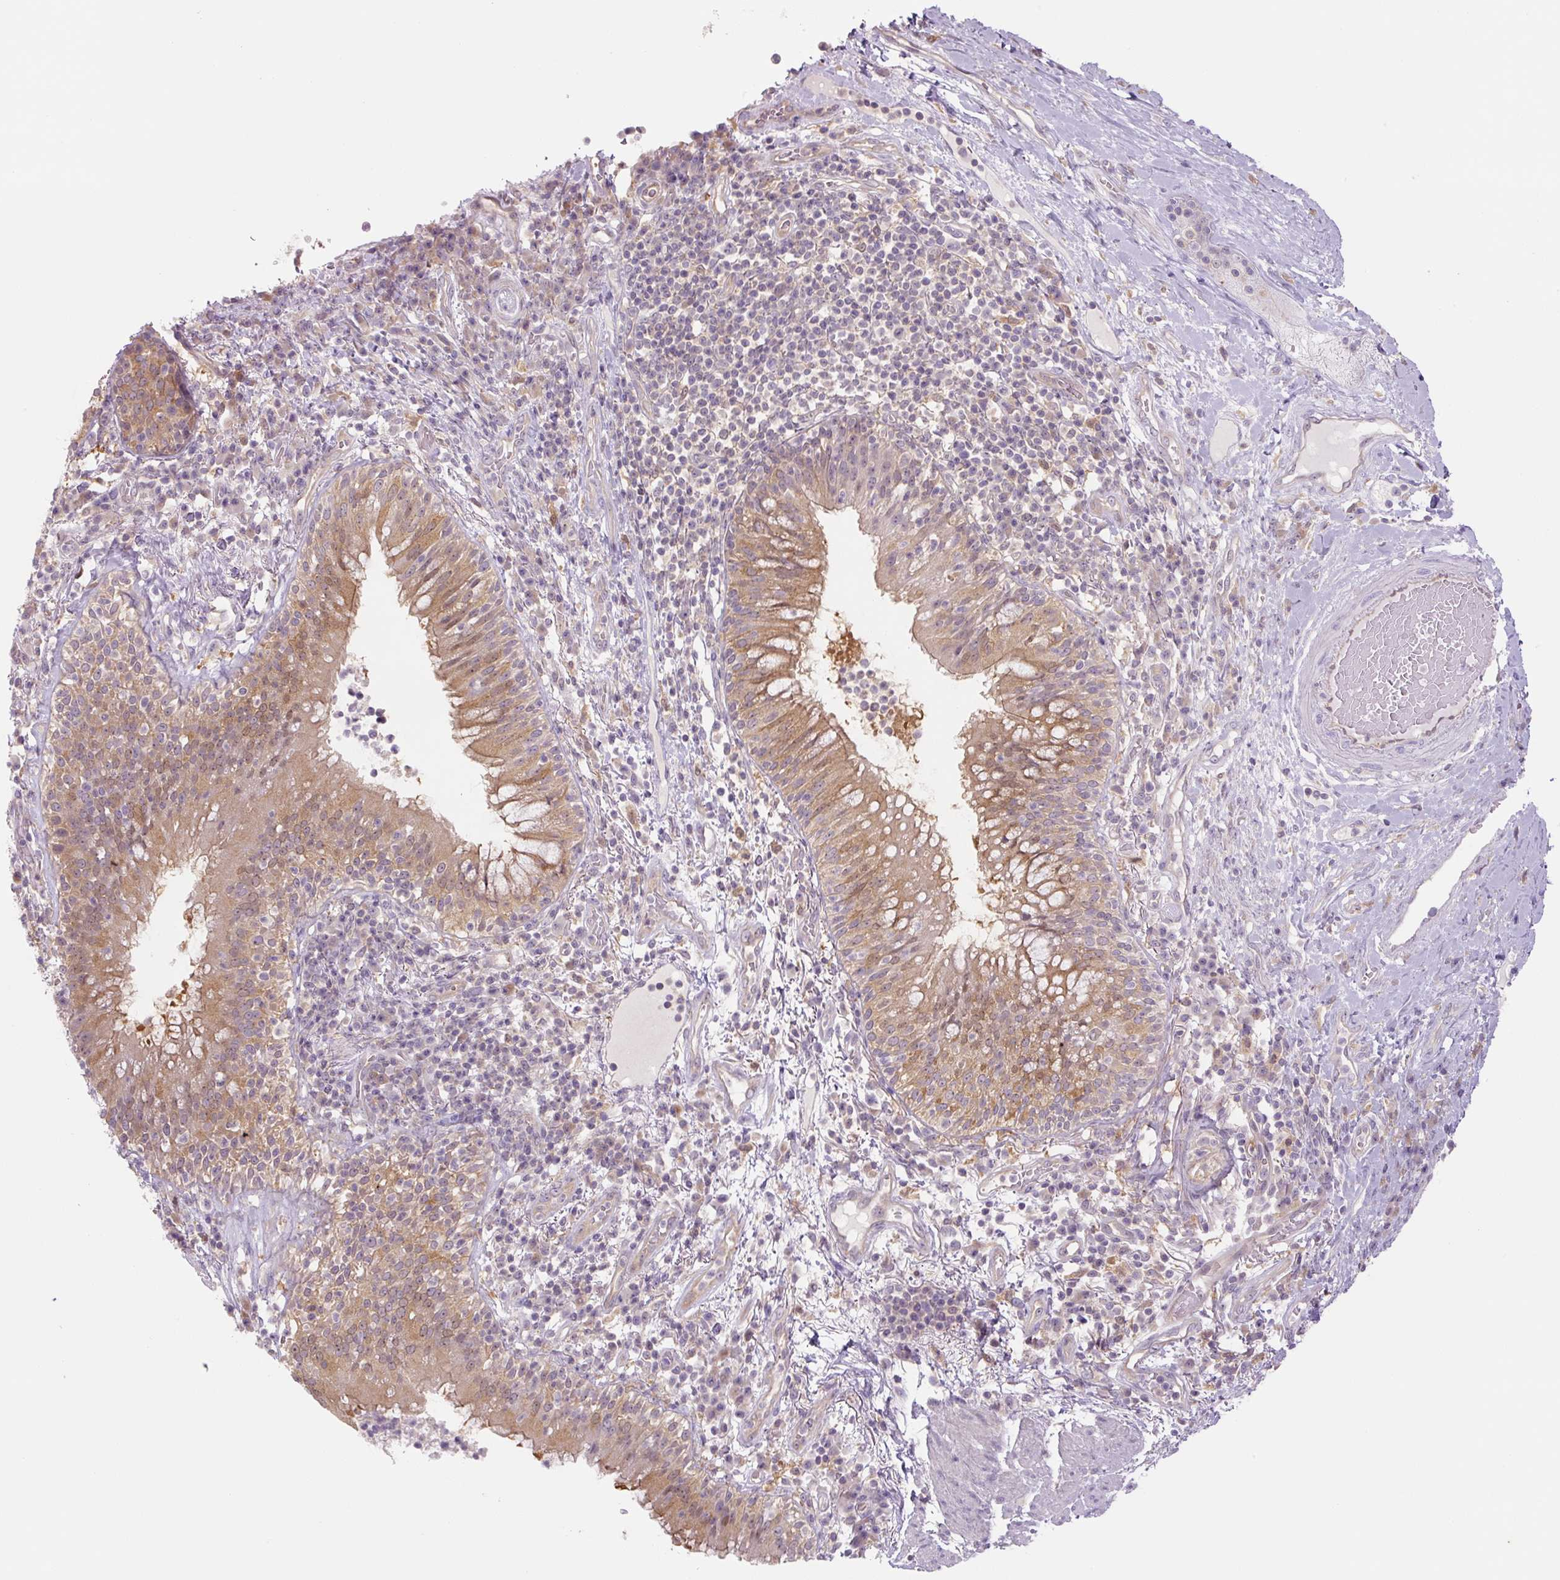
{"staining": {"intensity": "moderate", "quantity": ">75%", "location": "cytoplasmic/membranous"}, "tissue": "bronchus", "cell_type": "Respiratory epithelial cells", "image_type": "normal", "snomed": [{"axis": "morphology", "description": "Normal tissue, NOS"}, {"axis": "topography", "description": "Cartilage tissue"}, {"axis": "topography", "description": "Bronchus"}], "caption": "This photomicrograph displays immunohistochemistry staining of benign human bronchus, with medium moderate cytoplasmic/membranous staining in about >75% of respiratory epithelial cells.", "gene": "SPSB2", "patient": {"sex": "male", "age": 56}}